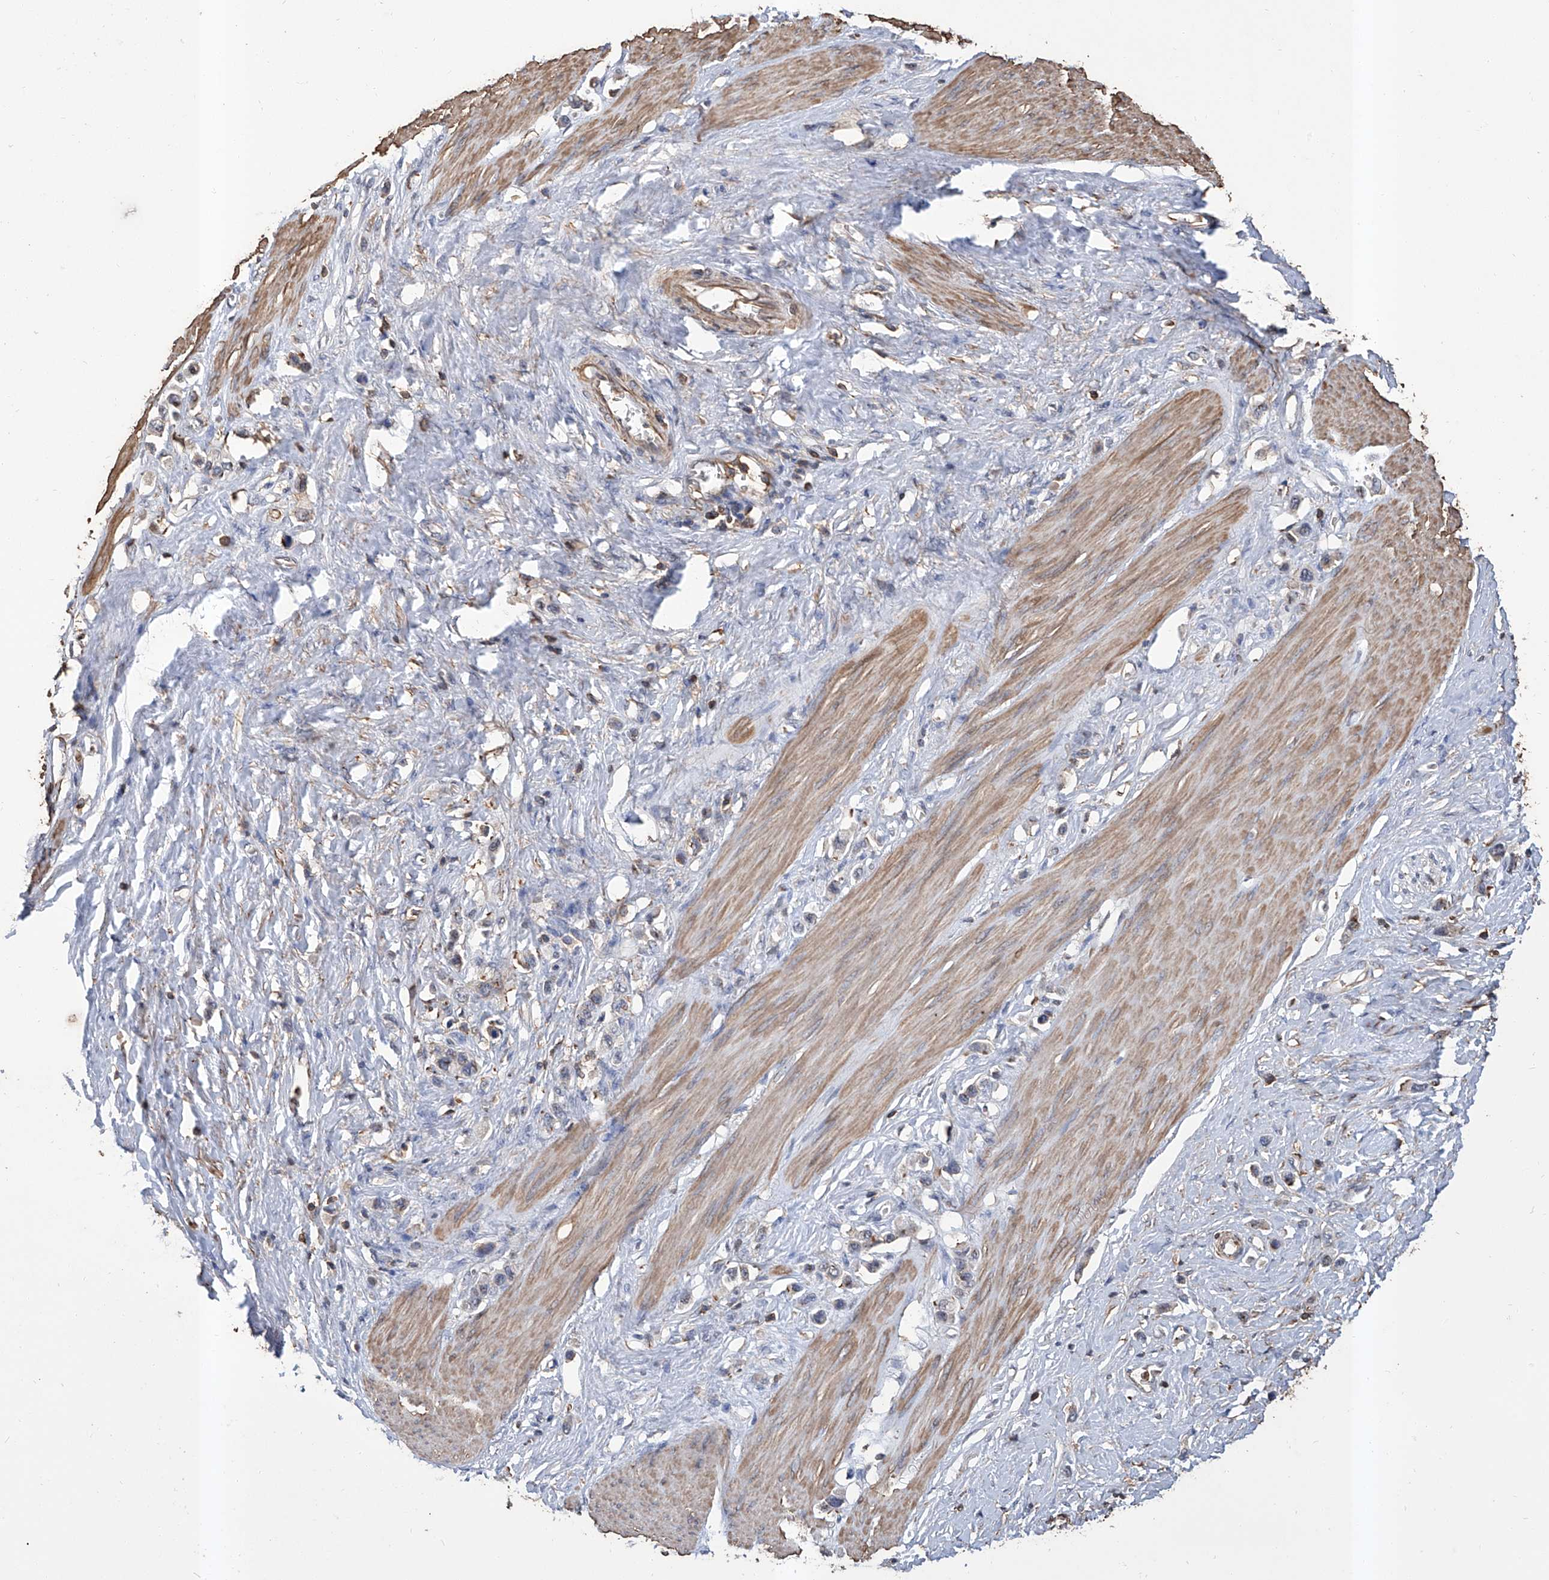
{"staining": {"intensity": "weak", "quantity": "<25%", "location": "cytoplasmic/membranous"}, "tissue": "stomach cancer", "cell_type": "Tumor cells", "image_type": "cancer", "snomed": [{"axis": "morphology", "description": "Adenocarcinoma, NOS"}, {"axis": "topography", "description": "Stomach"}], "caption": "Tumor cells show no significant protein expression in stomach cancer (adenocarcinoma). (DAB (3,3'-diaminobenzidine) immunohistochemistry (IHC), high magnification).", "gene": "GPT", "patient": {"sex": "female", "age": 65}}